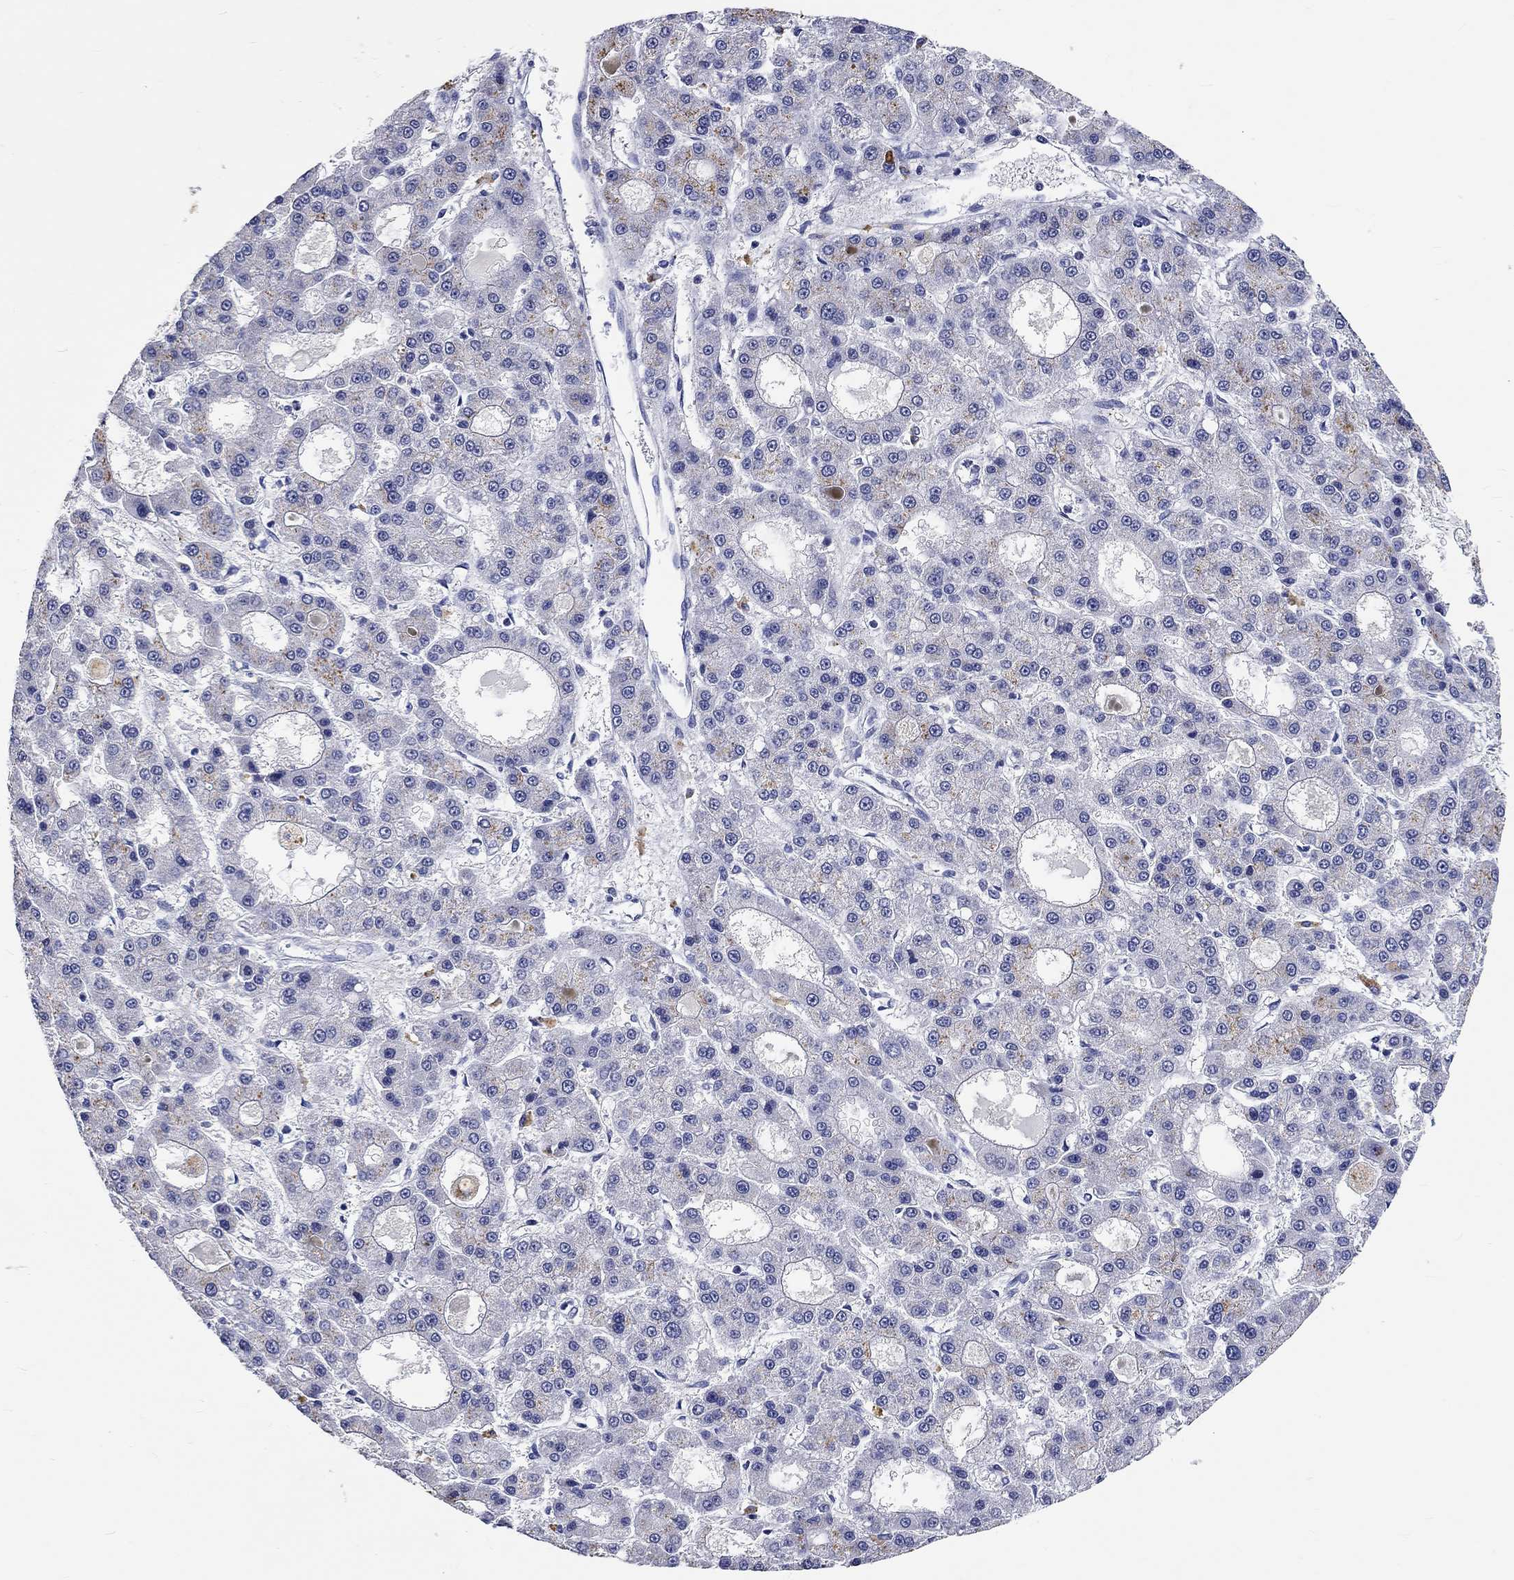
{"staining": {"intensity": "negative", "quantity": "none", "location": "none"}, "tissue": "liver cancer", "cell_type": "Tumor cells", "image_type": "cancer", "snomed": [{"axis": "morphology", "description": "Carcinoma, Hepatocellular, NOS"}, {"axis": "topography", "description": "Liver"}], "caption": "Immunohistochemical staining of liver cancer demonstrates no significant positivity in tumor cells. (DAB (3,3'-diaminobenzidine) immunohistochemistry (IHC), high magnification).", "gene": "GRIN1", "patient": {"sex": "male", "age": 70}}